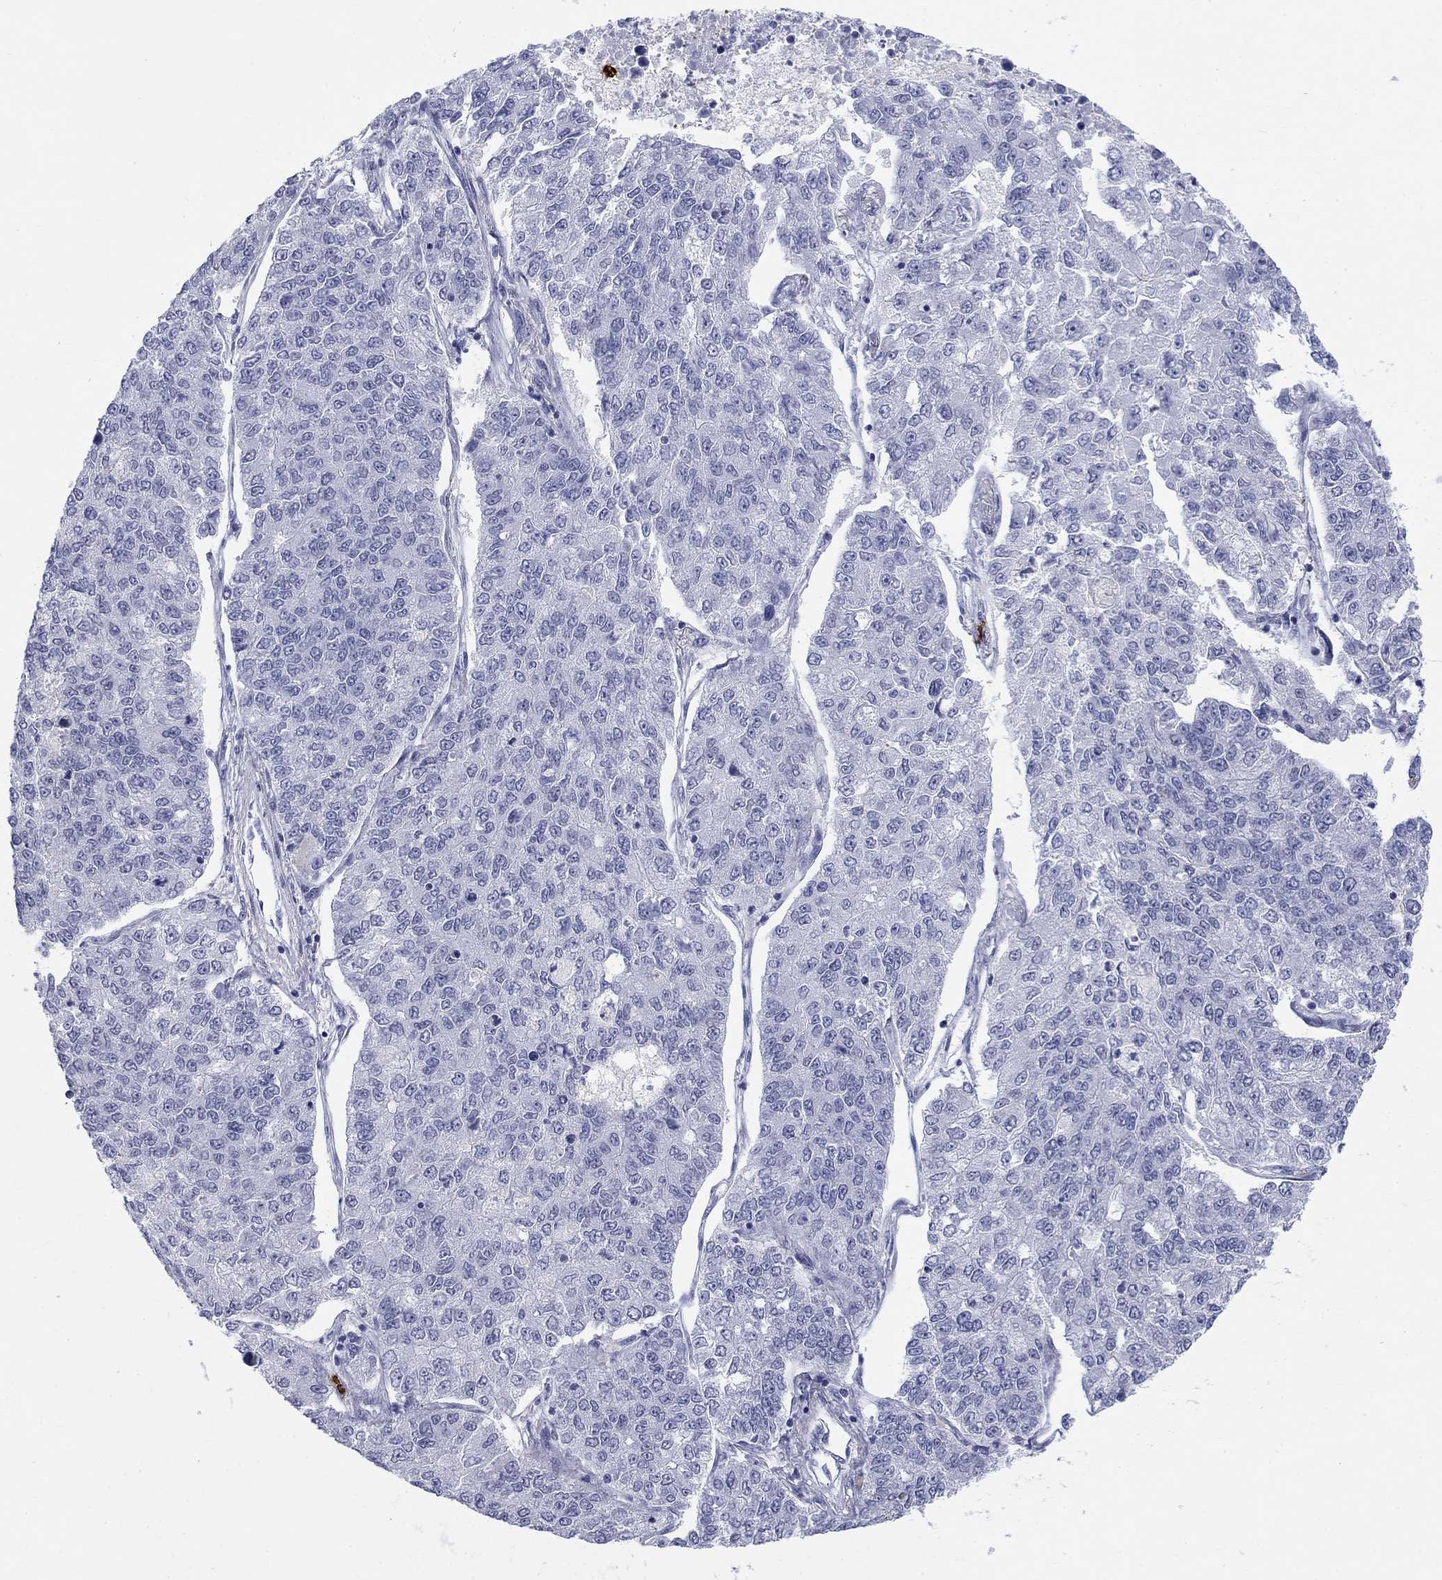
{"staining": {"intensity": "negative", "quantity": "none", "location": "none"}, "tissue": "lung cancer", "cell_type": "Tumor cells", "image_type": "cancer", "snomed": [{"axis": "morphology", "description": "Adenocarcinoma, NOS"}, {"axis": "topography", "description": "Lung"}], "caption": "Immunohistochemistry (IHC) histopathology image of lung cancer (adenocarcinoma) stained for a protein (brown), which reveals no positivity in tumor cells.", "gene": "ECEL1", "patient": {"sex": "male", "age": 49}}